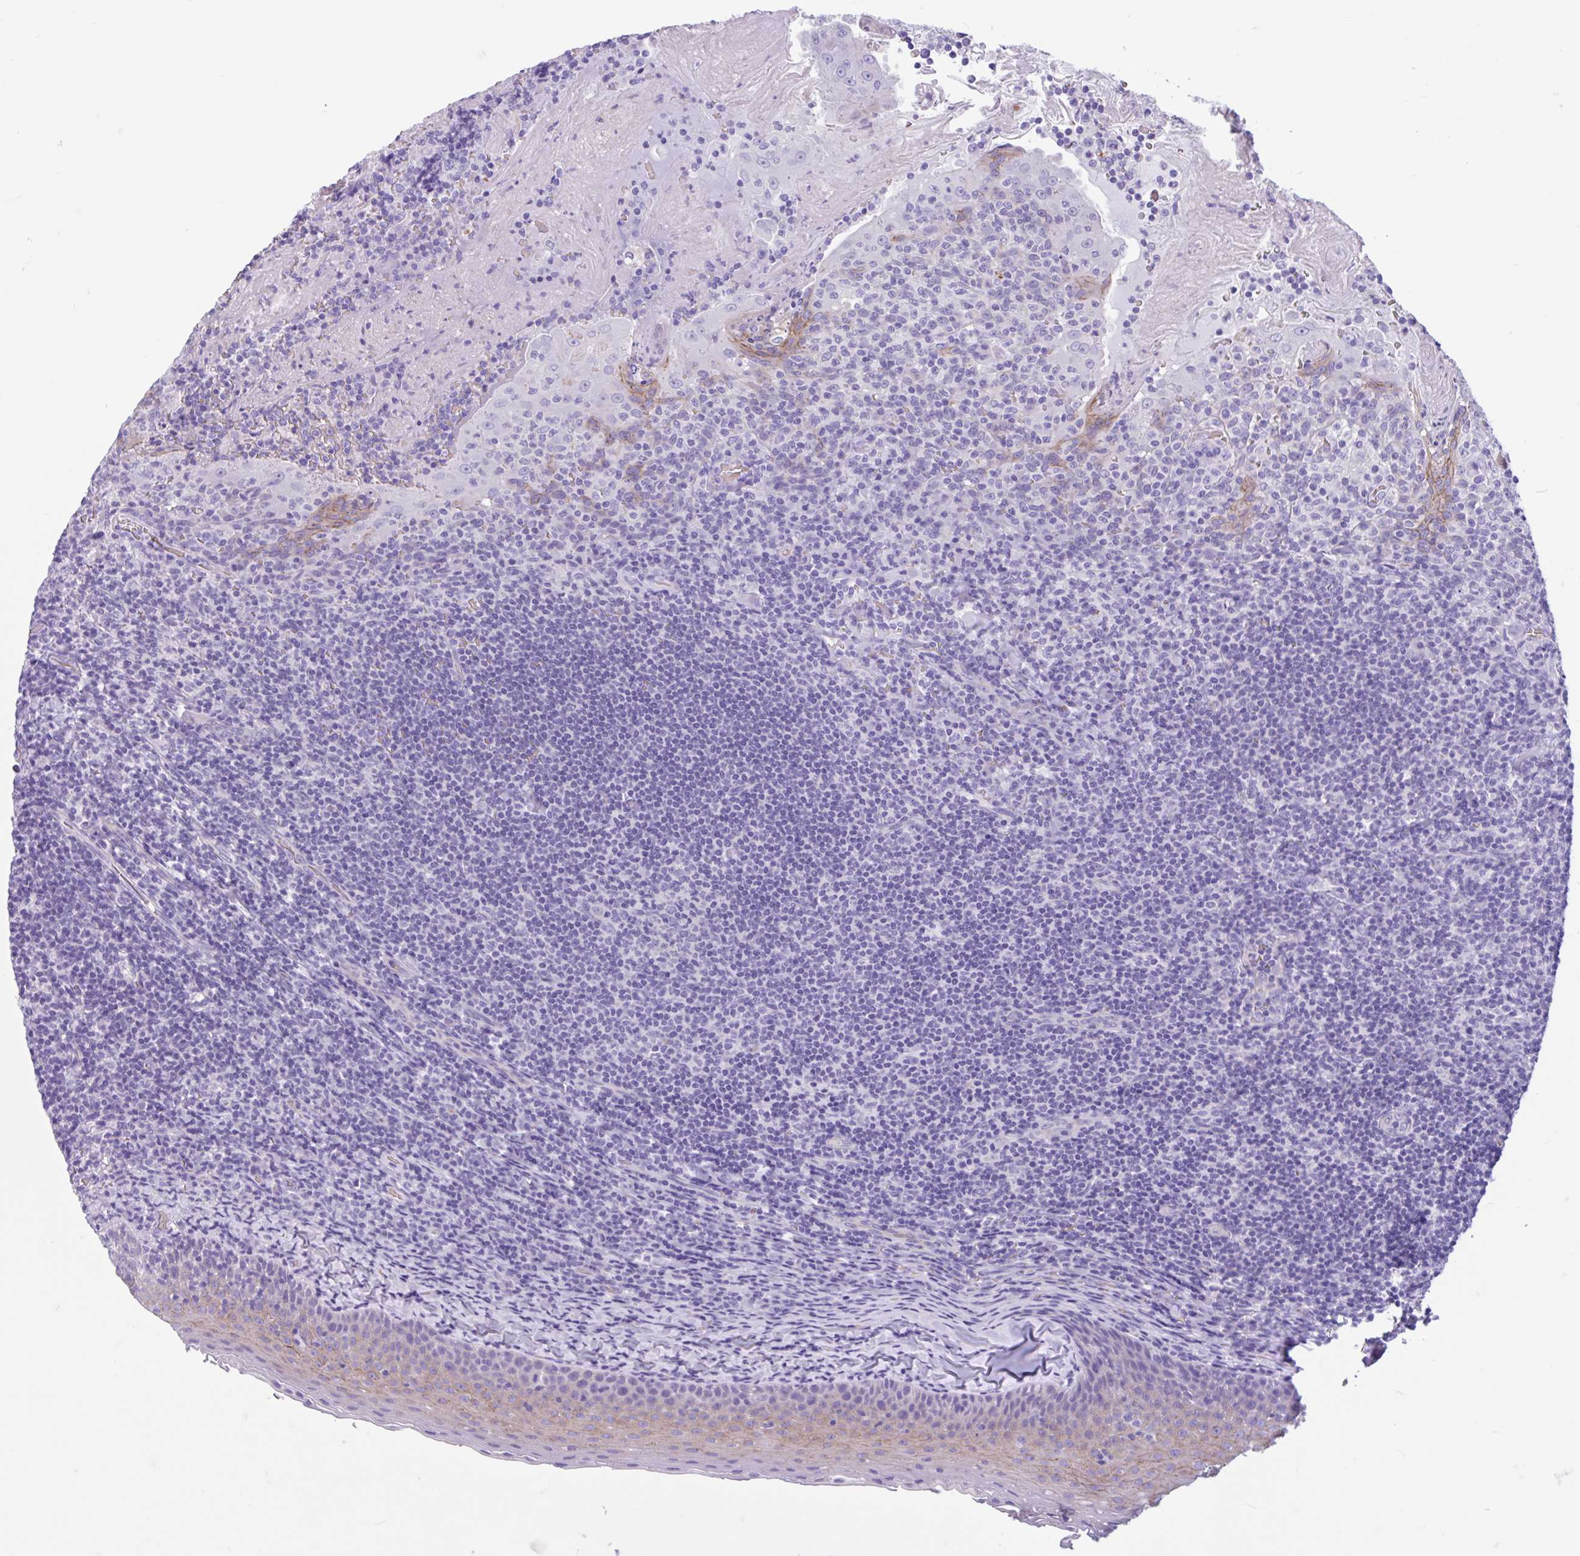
{"staining": {"intensity": "negative", "quantity": "none", "location": "none"}, "tissue": "tonsil", "cell_type": "Germinal center cells", "image_type": "normal", "snomed": [{"axis": "morphology", "description": "Normal tissue, NOS"}, {"axis": "topography", "description": "Tonsil"}], "caption": "IHC of normal human tonsil exhibits no positivity in germinal center cells.", "gene": "TMEM79", "patient": {"sex": "female", "age": 10}}